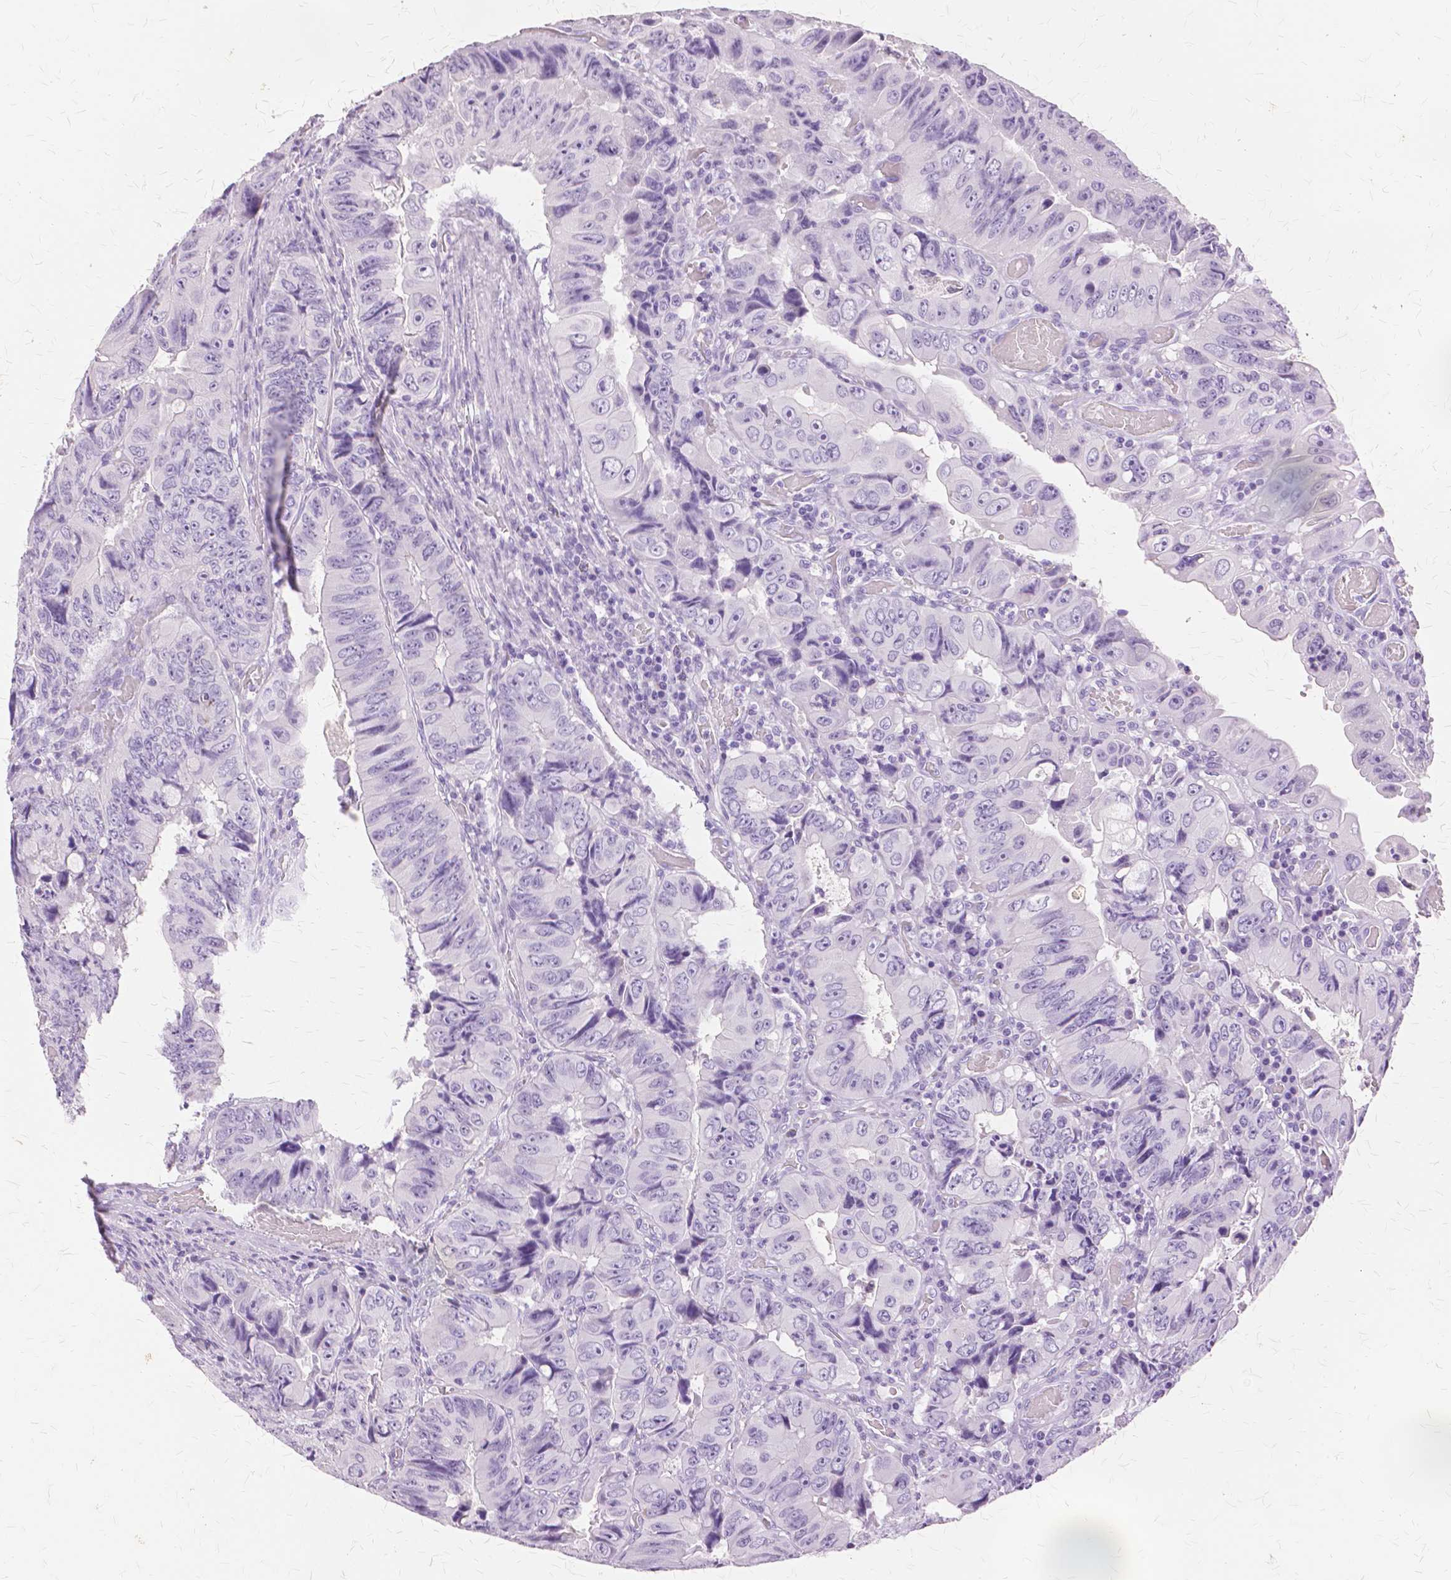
{"staining": {"intensity": "negative", "quantity": "none", "location": "none"}, "tissue": "colorectal cancer", "cell_type": "Tumor cells", "image_type": "cancer", "snomed": [{"axis": "morphology", "description": "Adenocarcinoma, NOS"}, {"axis": "topography", "description": "Colon"}], "caption": "IHC of human colorectal cancer (adenocarcinoma) displays no positivity in tumor cells.", "gene": "TGM1", "patient": {"sex": "female", "age": 84}}